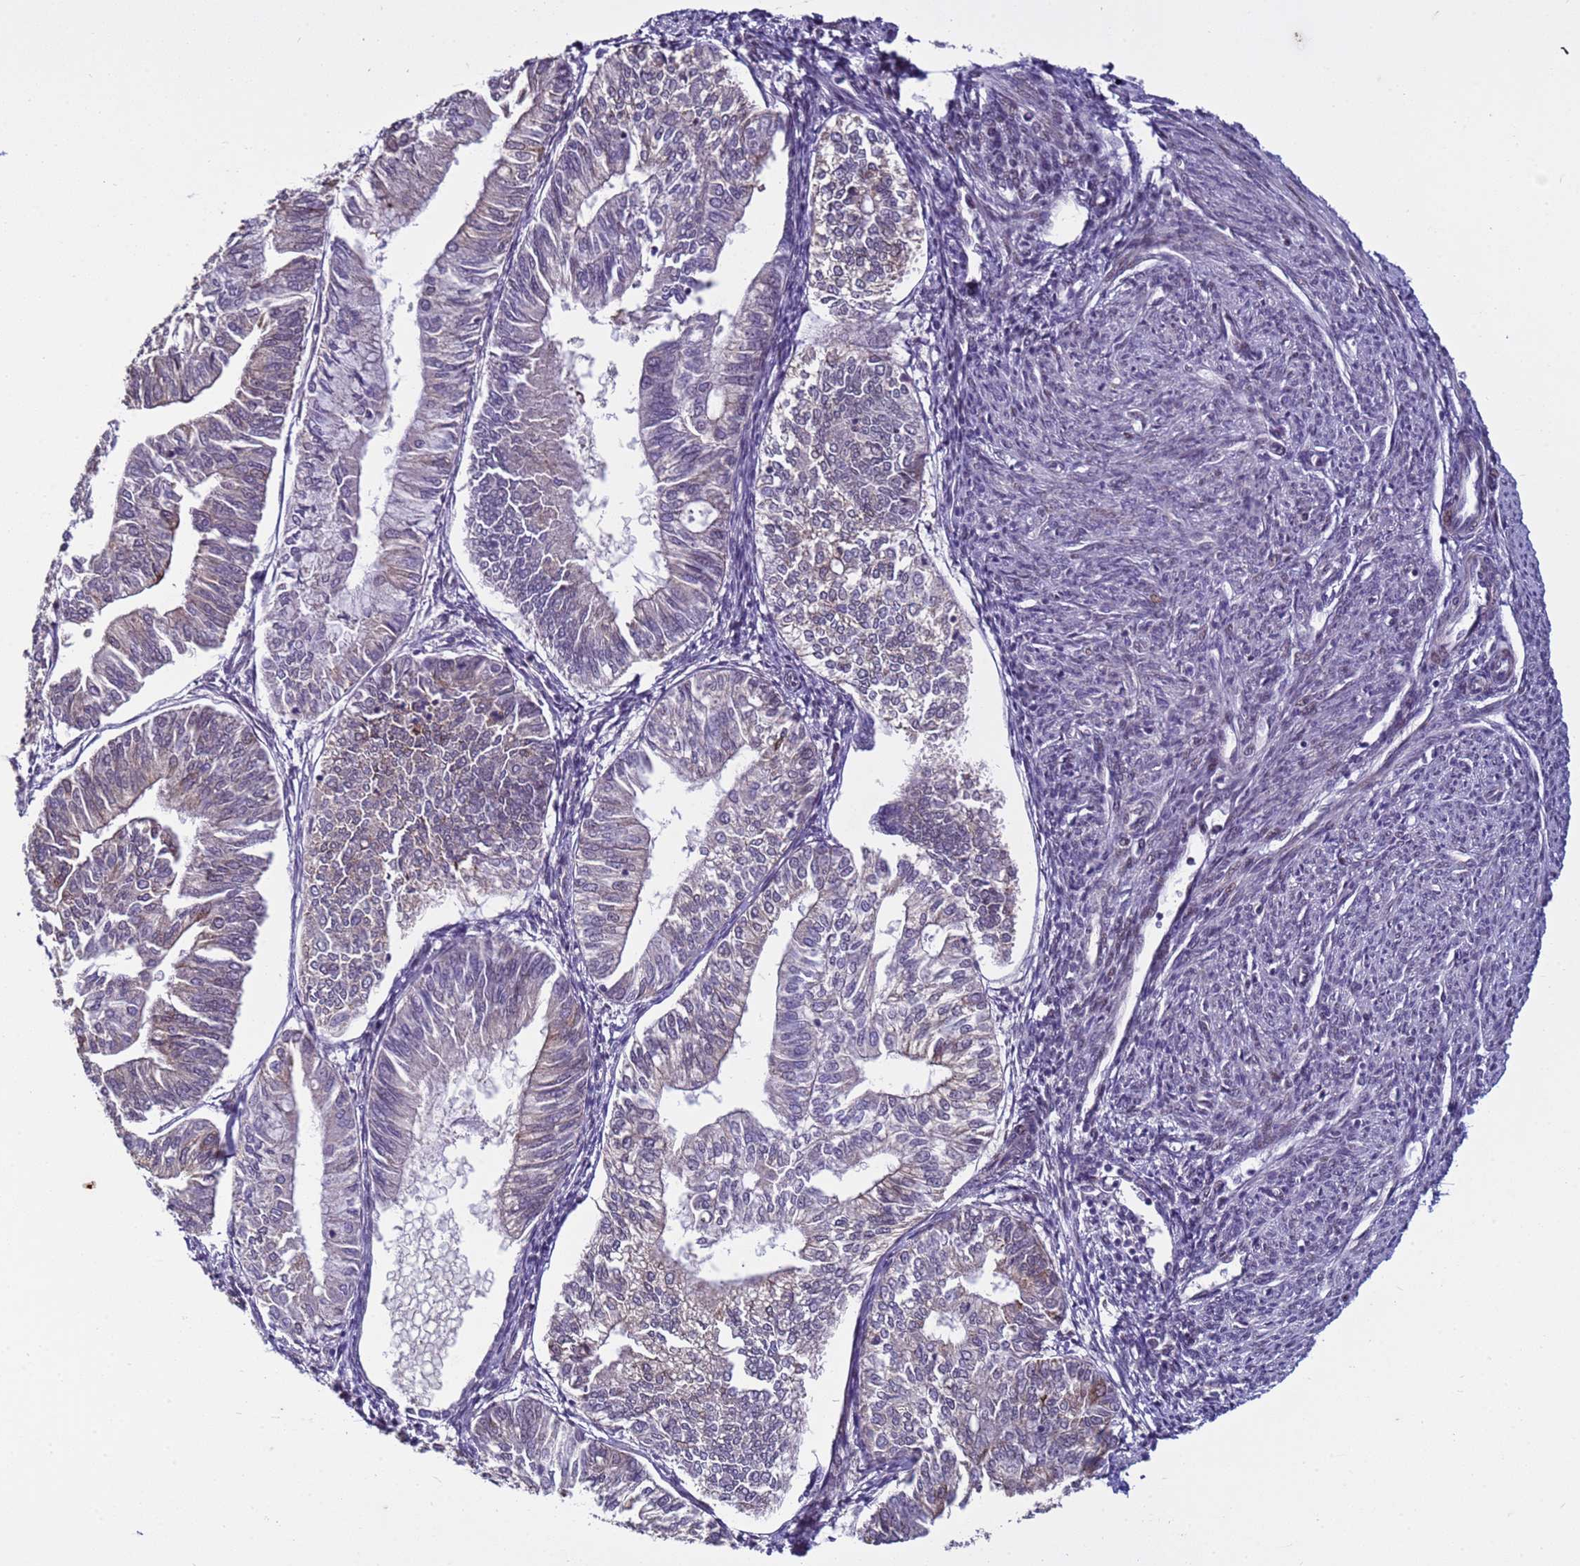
{"staining": {"intensity": "strong", "quantity": "<25%", "location": "nuclear"}, "tissue": "smooth muscle", "cell_type": "Smooth muscle cells", "image_type": "normal", "snomed": [{"axis": "morphology", "description": "Normal tissue, NOS"}, {"axis": "topography", "description": "Smooth muscle"}, {"axis": "topography", "description": "Uterus"}], "caption": "Immunohistochemical staining of benign smooth muscle exhibits strong nuclear protein expression in about <25% of smooth muscle cells.", "gene": "SHC3", "patient": {"sex": "female", "age": 59}}